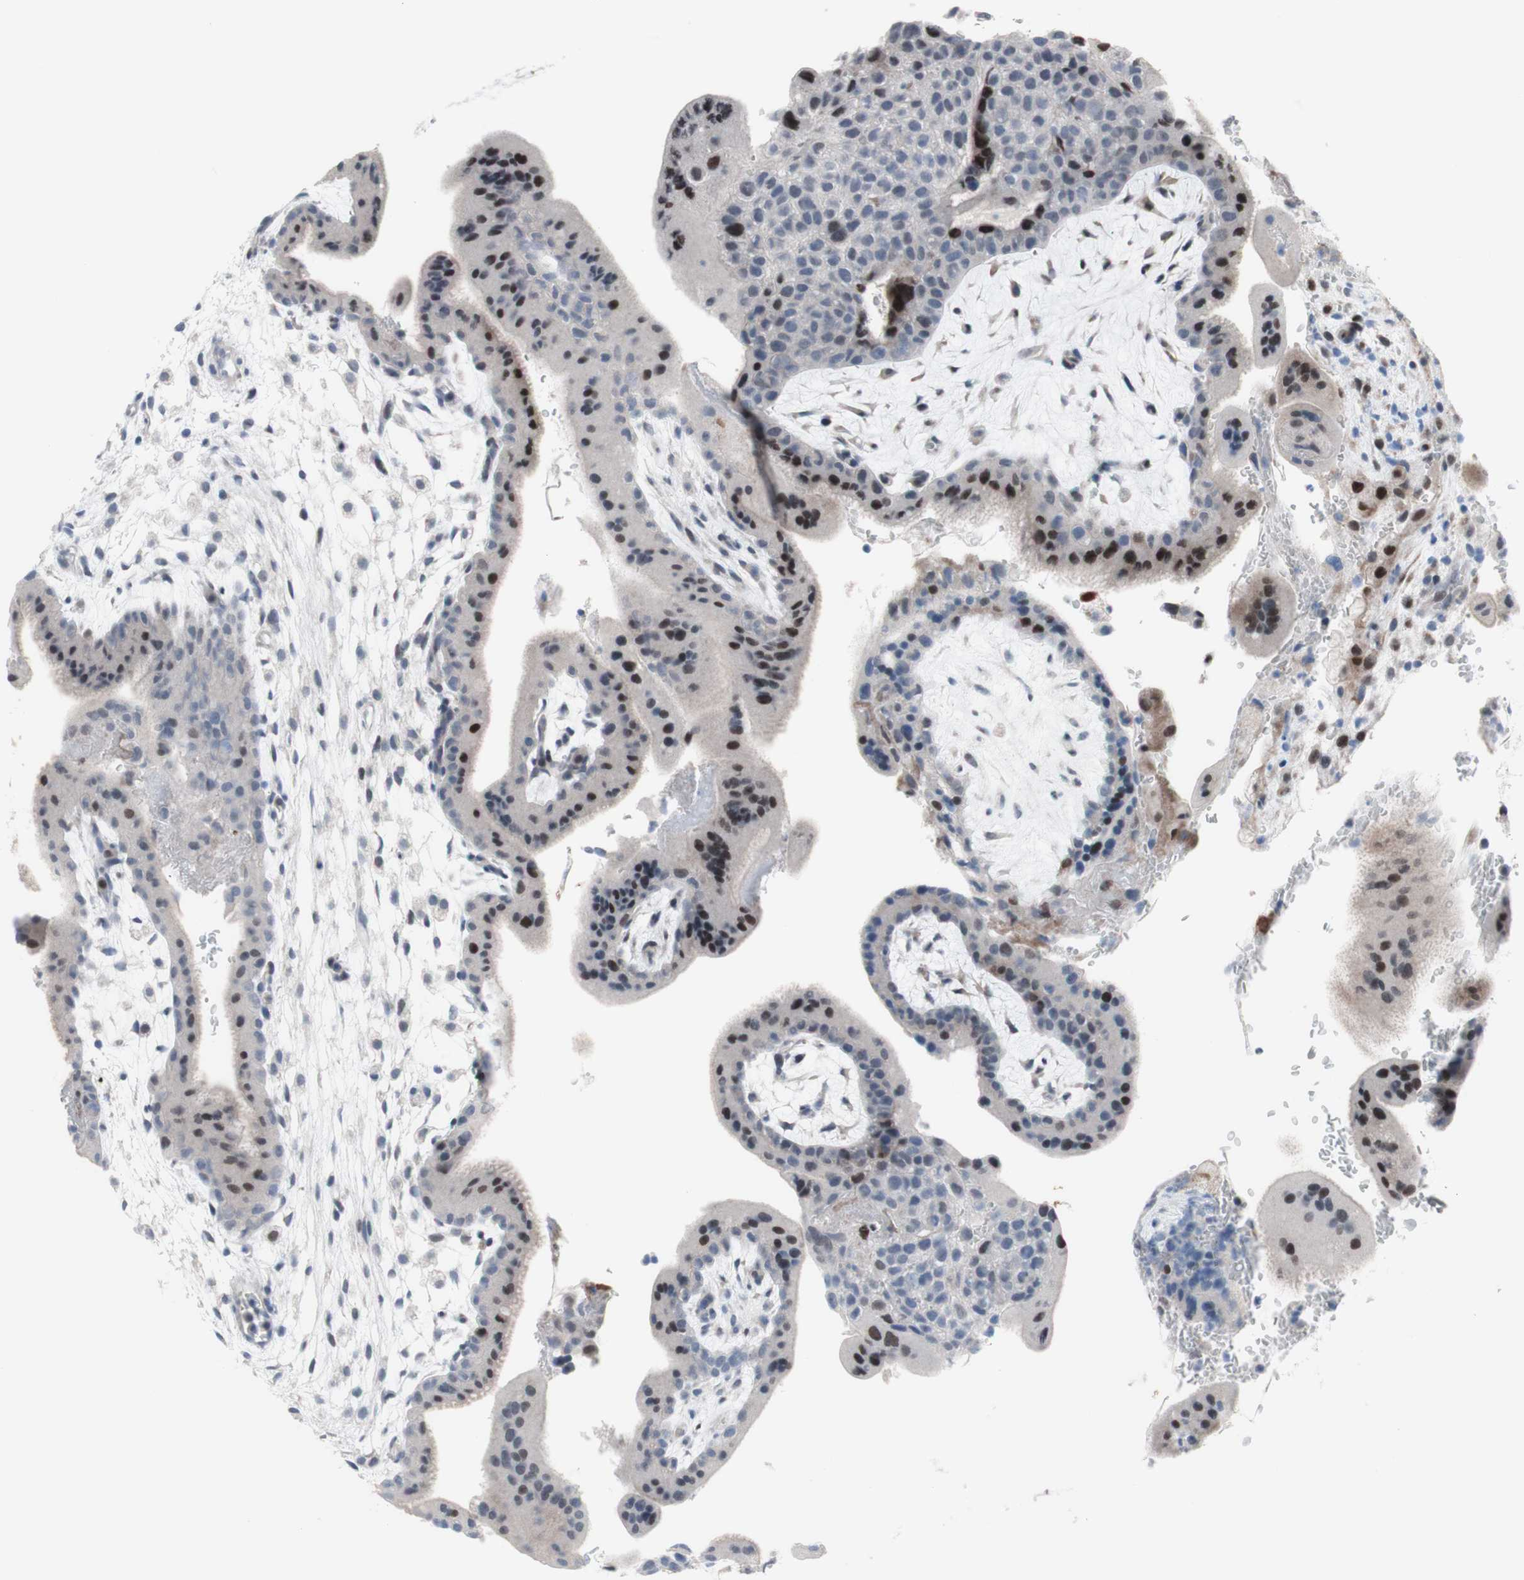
{"staining": {"intensity": "negative", "quantity": "none", "location": "none"}, "tissue": "placenta", "cell_type": "Decidual cells", "image_type": "normal", "snomed": [{"axis": "morphology", "description": "Normal tissue, NOS"}, {"axis": "topography", "description": "Placenta"}], "caption": "IHC of benign placenta shows no staining in decidual cells.", "gene": "PHTF2", "patient": {"sex": "female", "age": 35}}